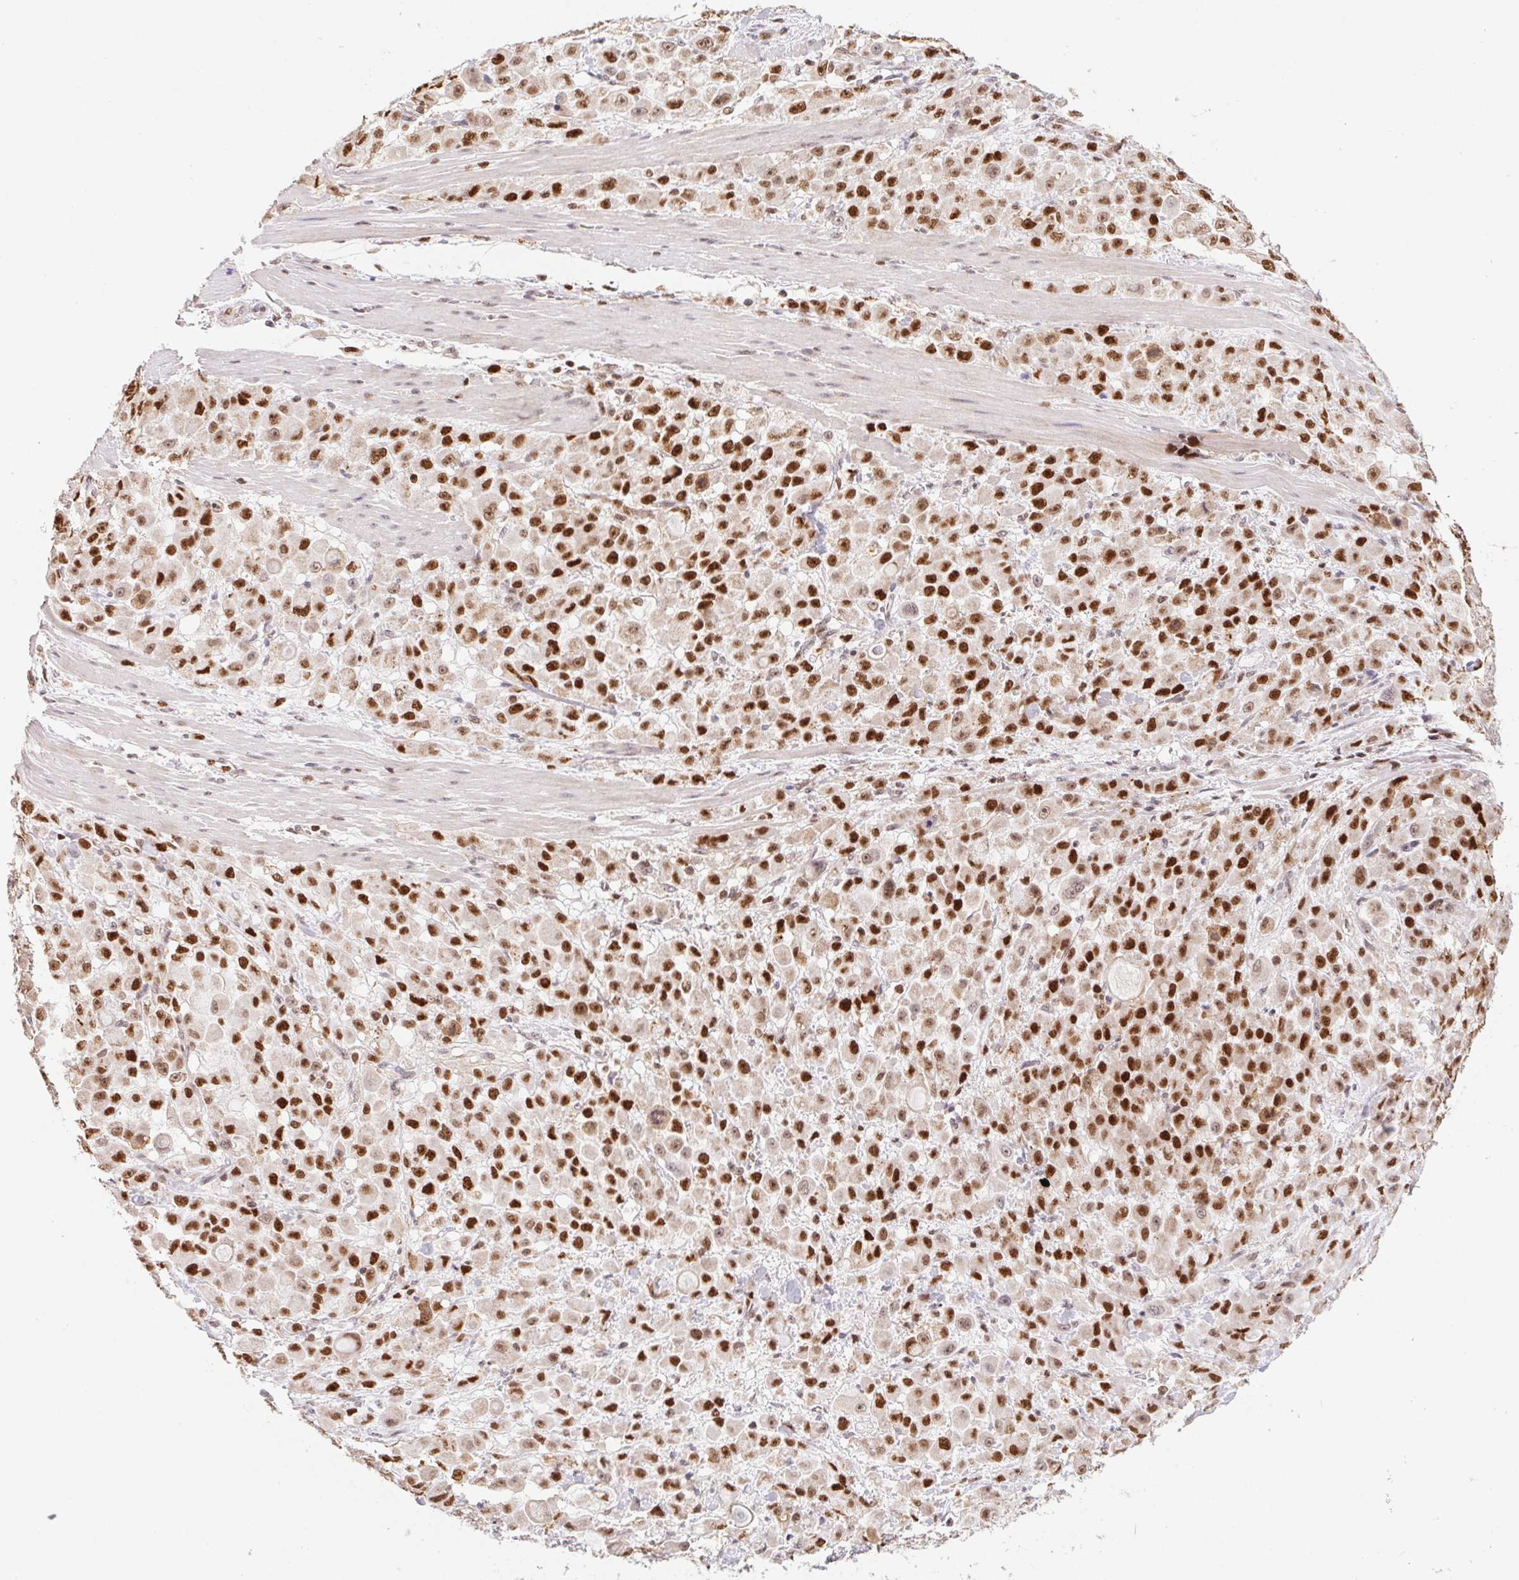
{"staining": {"intensity": "strong", "quantity": ">75%", "location": "nuclear"}, "tissue": "stomach cancer", "cell_type": "Tumor cells", "image_type": "cancer", "snomed": [{"axis": "morphology", "description": "Adenocarcinoma, NOS"}, {"axis": "topography", "description": "Stomach"}], "caption": "A photomicrograph showing strong nuclear positivity in approximately >75% of tumor cells in stomach cancer, as visualized by brown immunohistochemical staining.", "gene": "POLD3", "patient": {"sex": "female", "age": 76}}